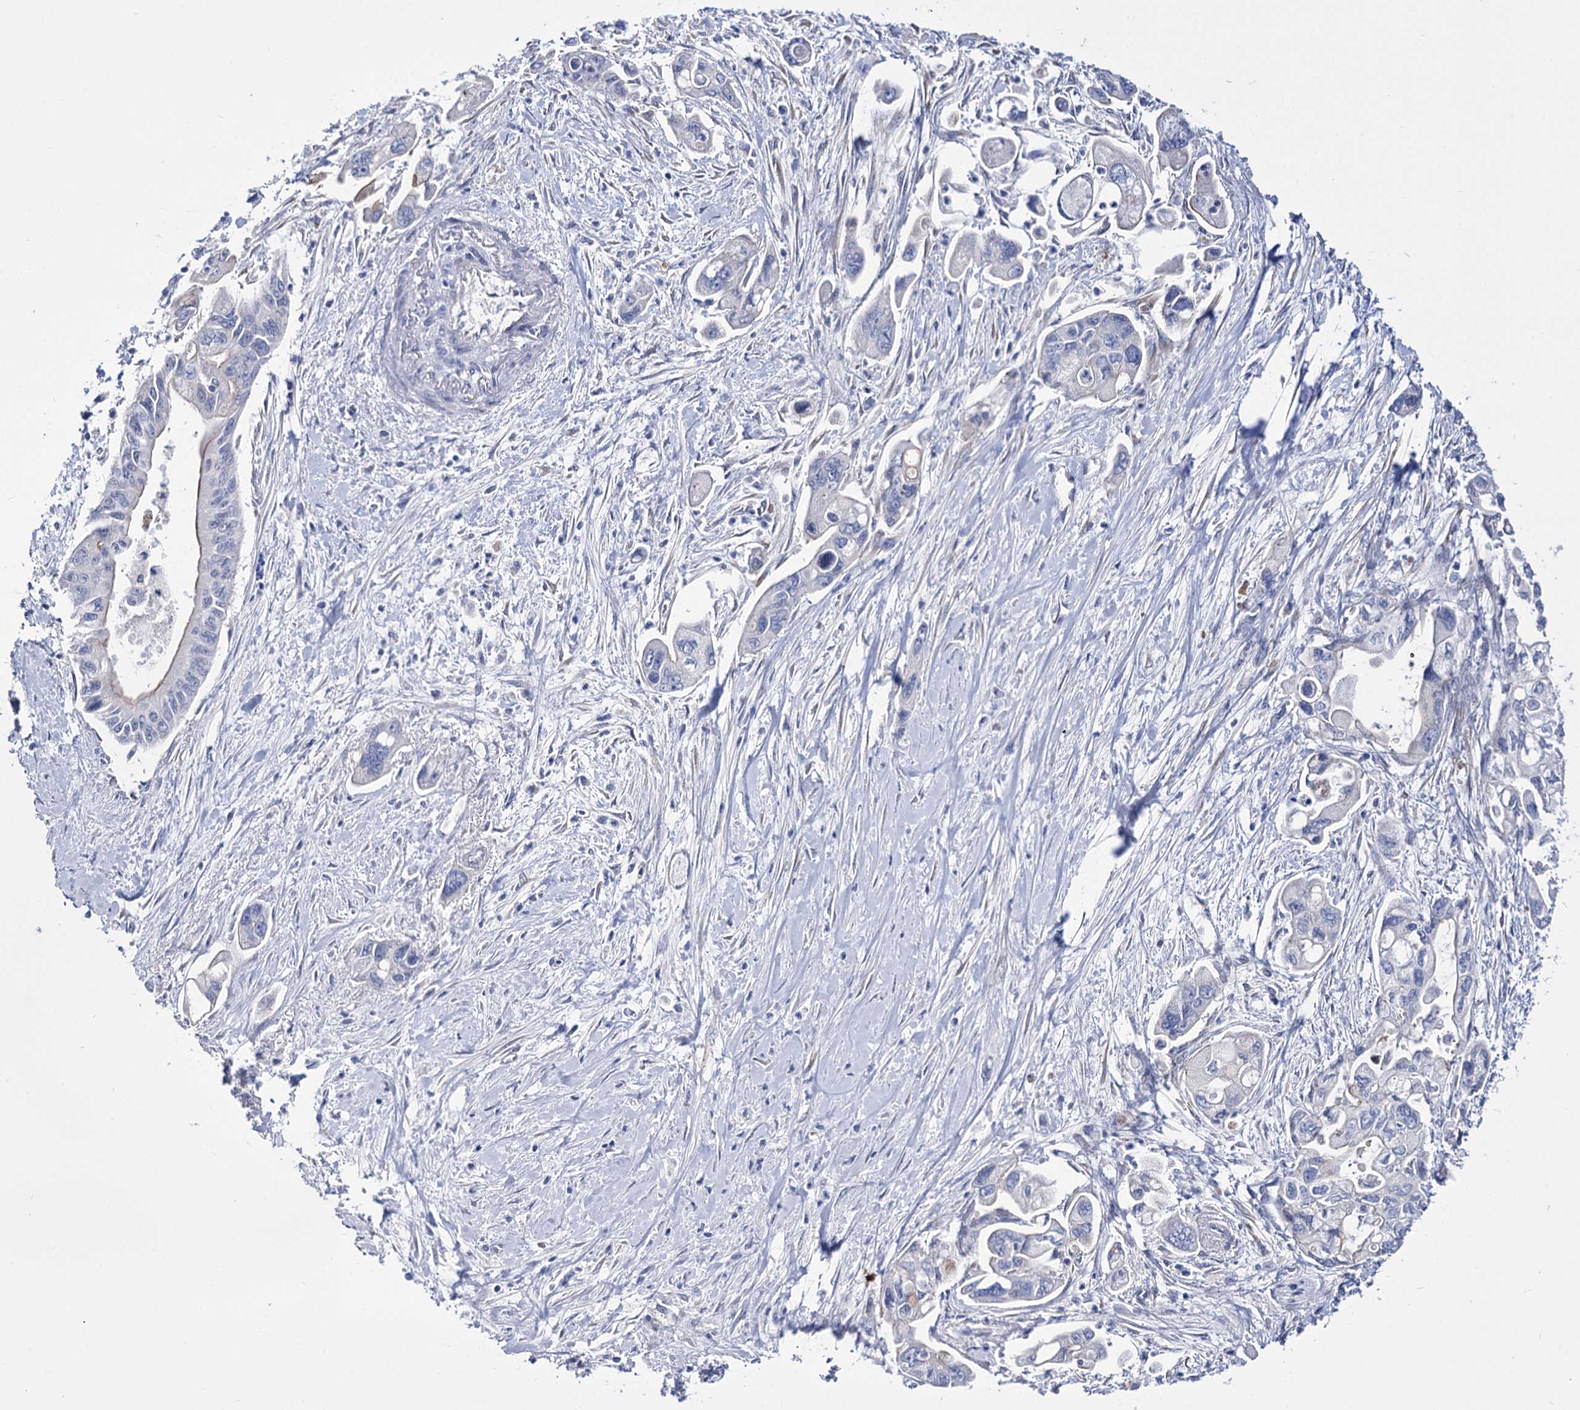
{"staining": {"intensity": "negative", "quantity": "none", "location": "none"}, "tissue": "pancreatic cancer", "cell_type": "Tumor cells", "image_type": "cancer", "snomed": [{"axis": "morphology", "description": "Adenocarcinoma, NOS"}, {"axis": "topography", "description": "Pancreas"}], "caption": "Tumor cells show no significant positivity in pancreatic cancer (adenocarcinoma). The staining is performed using DAB (3,3'-diaminobenzidine) brown chromogen with nuclei counter-stained in using hematoxylin.", "gene": "OSBPL5", "patient": {"sex": "male", "age": 70}}